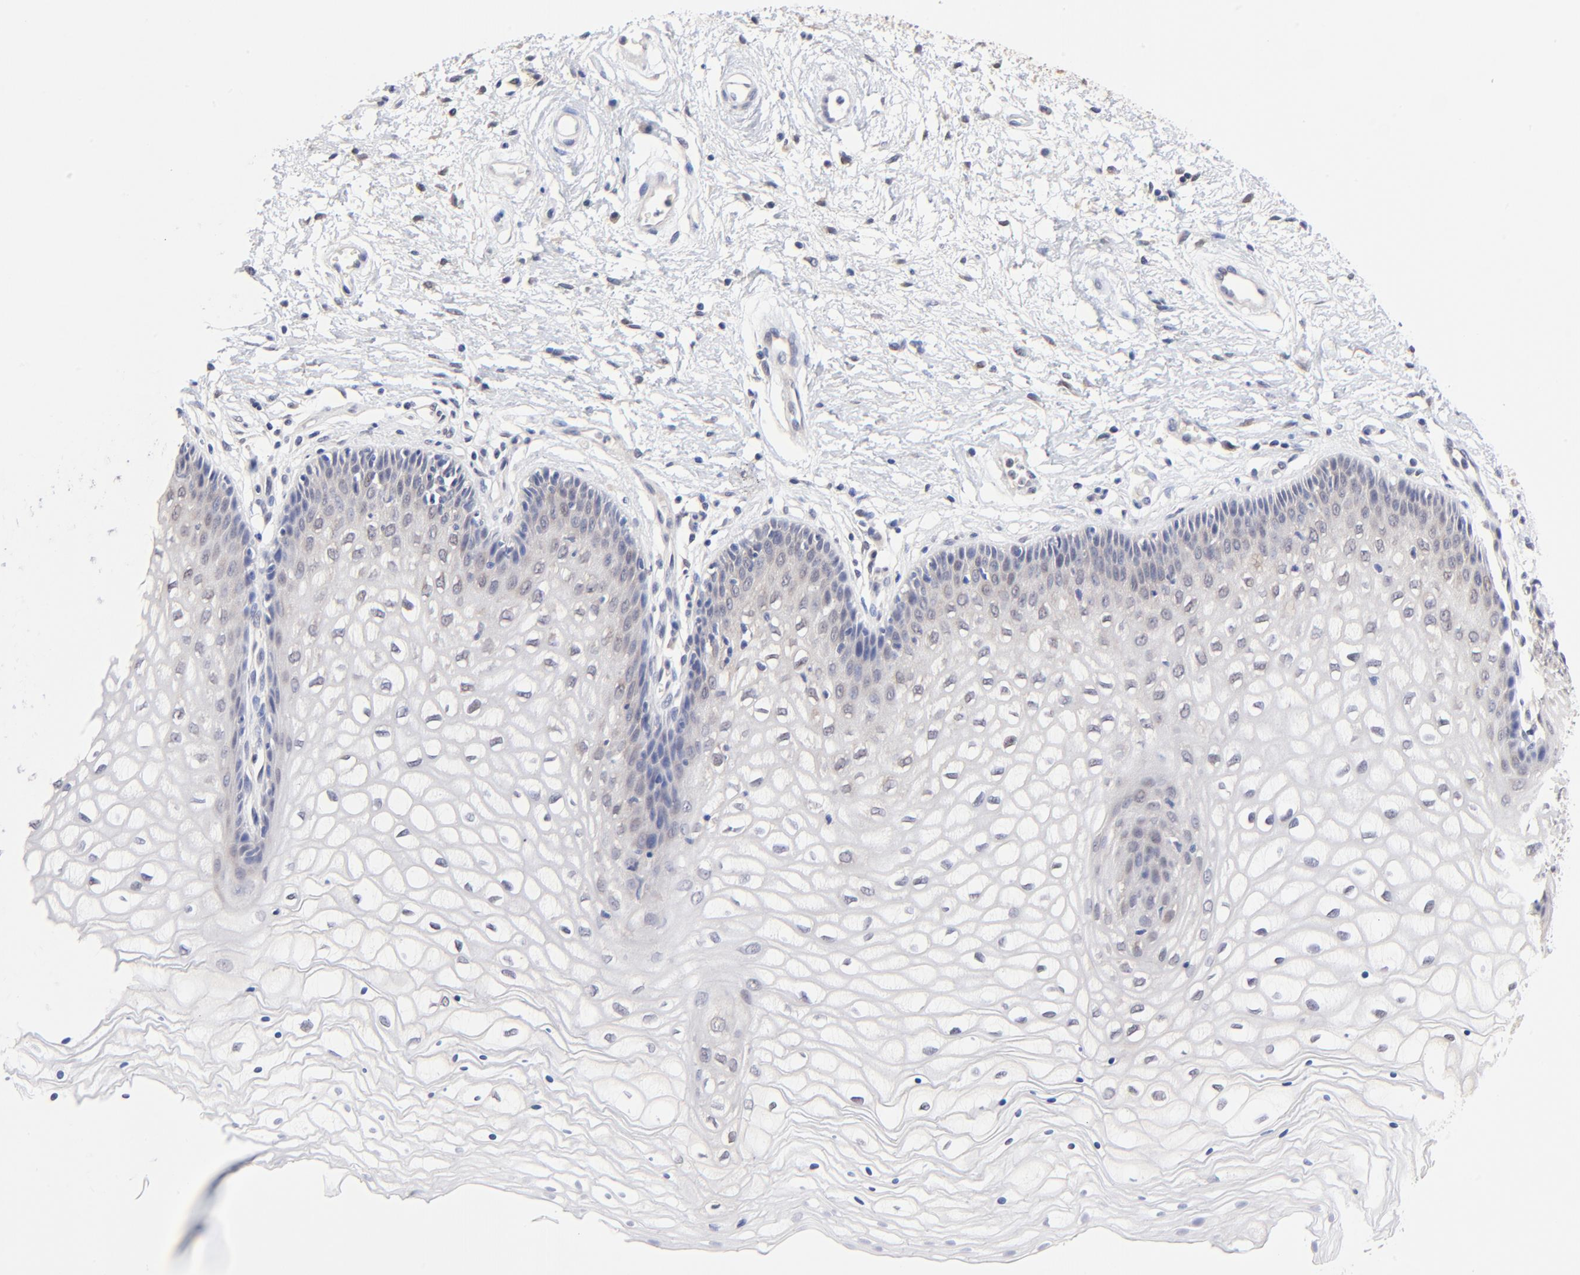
{"staining": {"intensity": "negative", "quantity": "none", "location": "none"}, "tissue": "vagina", "cell_type": "Squamous epithelial cells", "image_type": "normal", "snomed": [{"axis": "morphology", "description": "Normal tissue, NOS"}, {"axis": "topography", "description": "Vagina"}], "caption": "Immunohistochemical staining of benign human vagina exhibits no significant expression in squamous epithelial cells. Brightfield microscopy of immunohistochemistry stained with DAB (3,3'-diaminobenzidine) (brown) and hematoxylin (blue), captured at high magnification.", "gene": "TXNL1", "patient": {"sex": "female", "age": 34}}